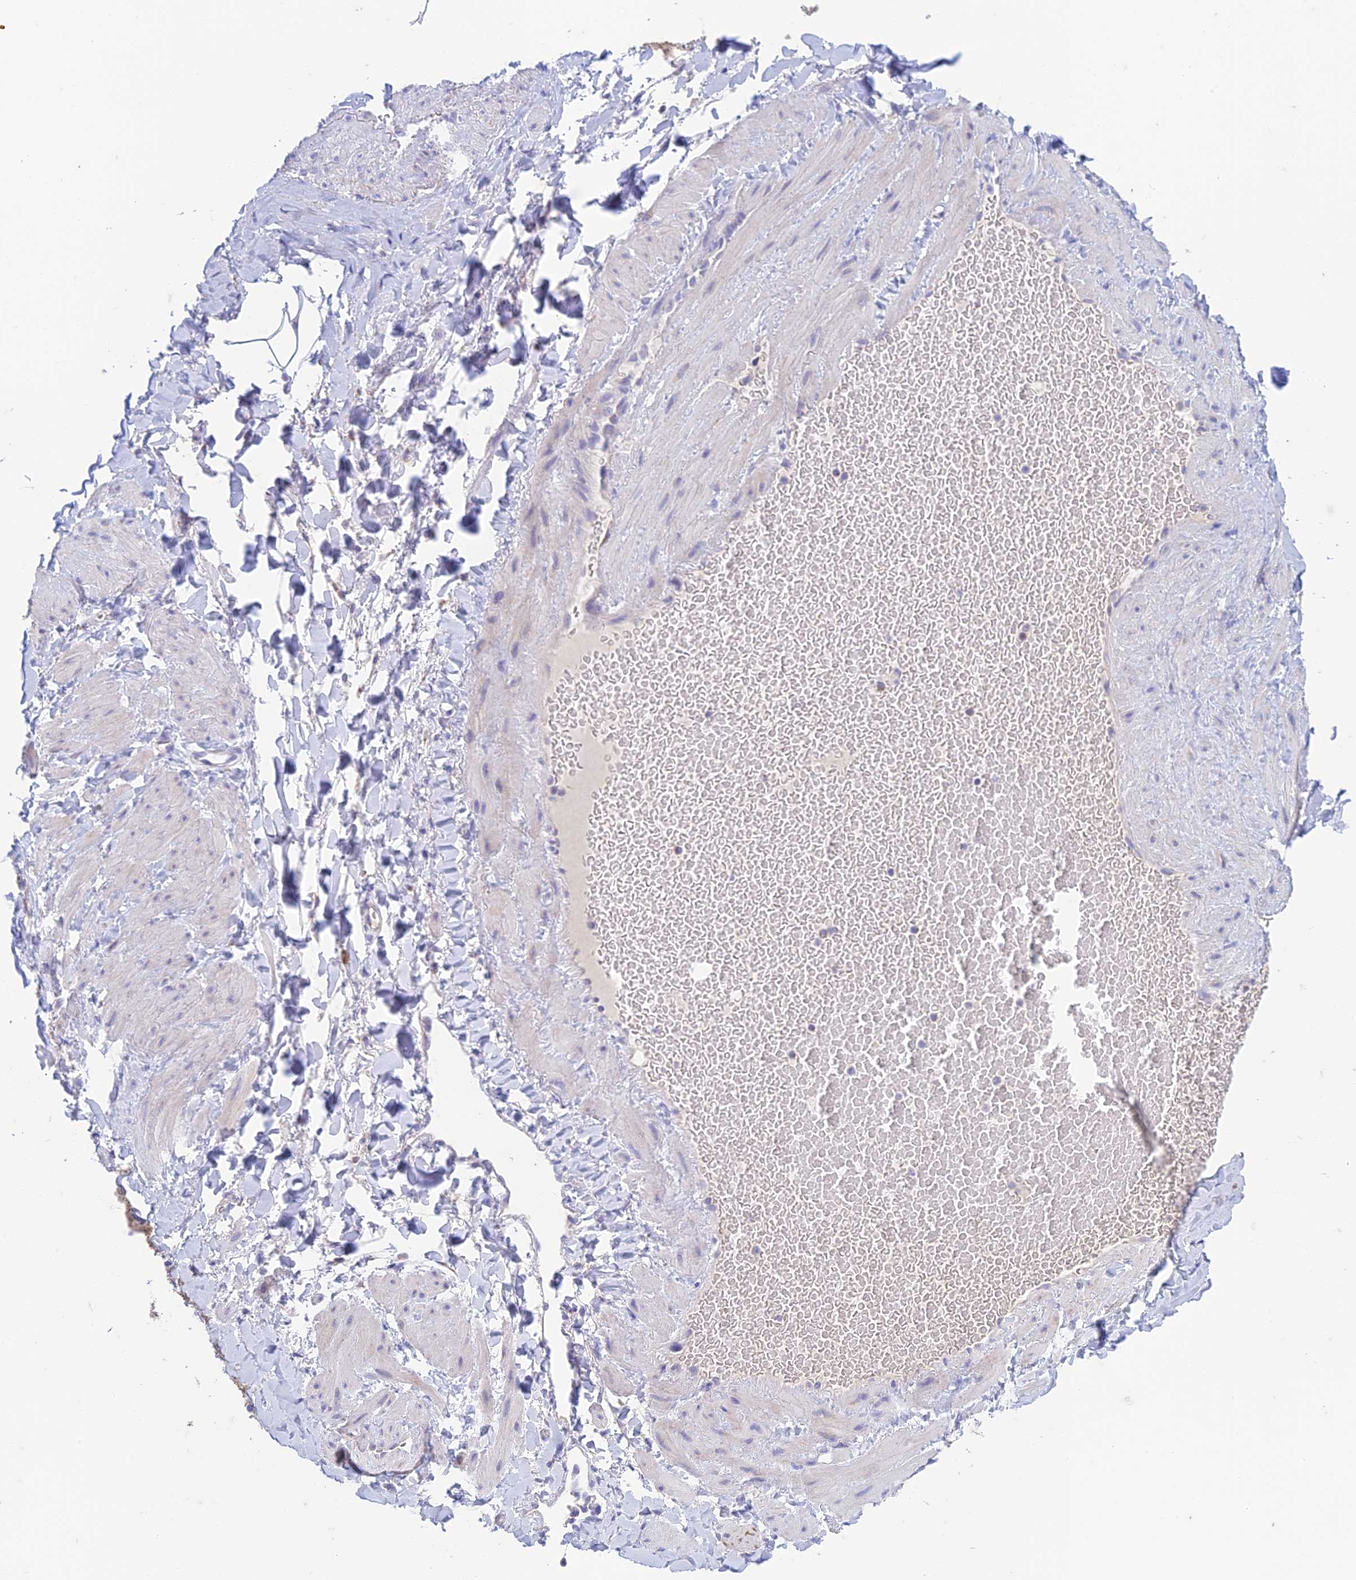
{"staining": {"intensity": "negative", "quantity": "none", "location": "none"}, "tissue": "adipose tissue", "cell_type": "Adipocytes", "image_type": "normal", "snomed": [{"axis": "morphology", "description": "Normal tissue, NOS"}, {"axis": "topography", "description": "Soft tissue"}, {"axis": "topography", "description": "Vascular tissue"}], "caption": "The immunohistochemistry (IHC) micrograph has no significant staining in adipocytes of adipose tissue.", "gene": "ZNF181", "patient": {"sex": "male", "age": 54}}